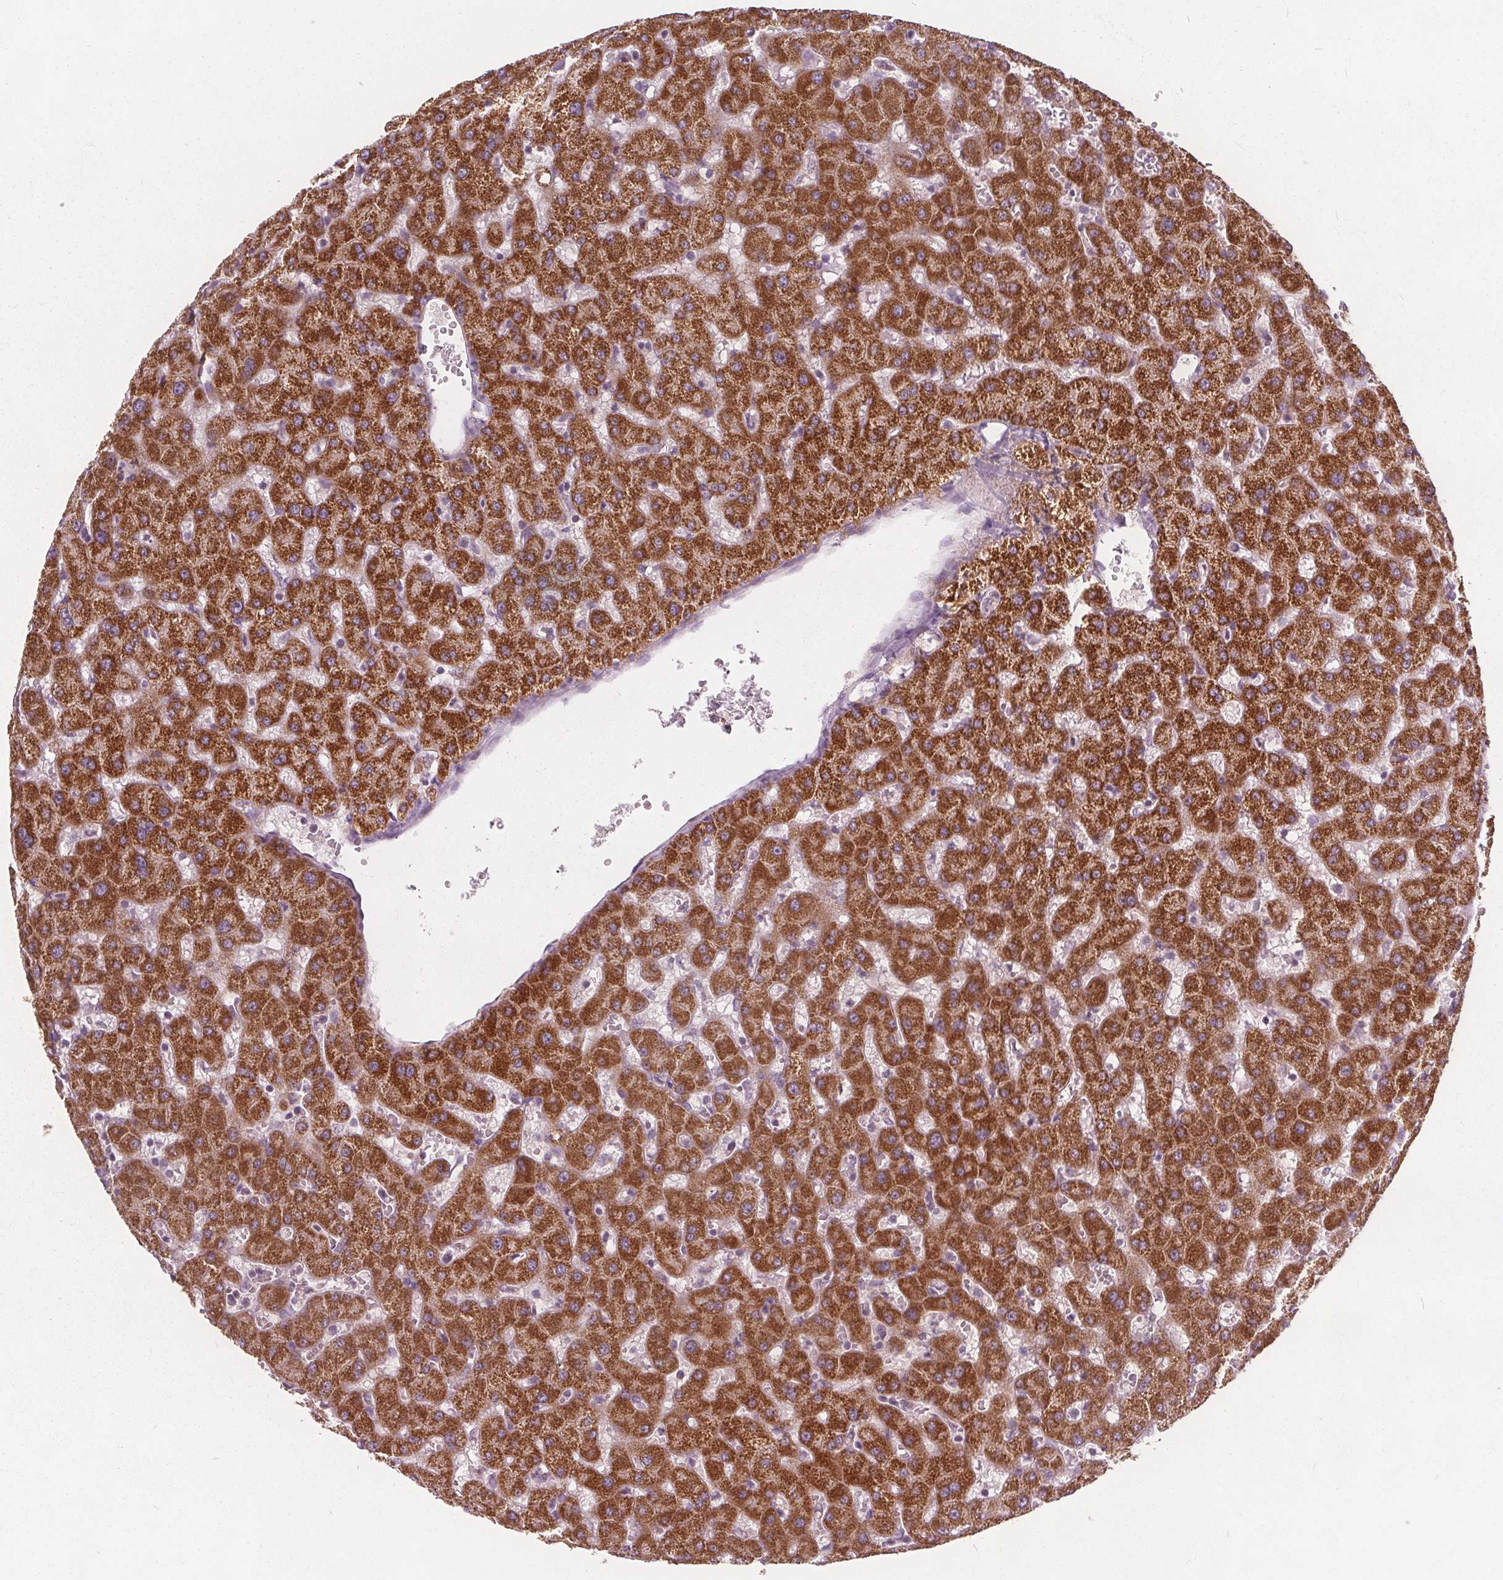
{"staining": {"intensity": "negative", "quantity": "none", "location": "none"}, "tissue": "liver", "cell_type": "Cholangiocytes", "image_type": "normal", "snomed": [{"axis": "morphology", "description": "Normal tissue, NOS"}, {"axis": "topography", "description": "Liver"}], "caption": "Cholangiocytes show no significant protein expression in benign liver. (DAB (3,3'-diaminobenzidine) immunohistochemistry visualized using brightfield microscopy, high magnification).", "gene": "ECI2", "patient": {"sex": "female", "age": 63}}